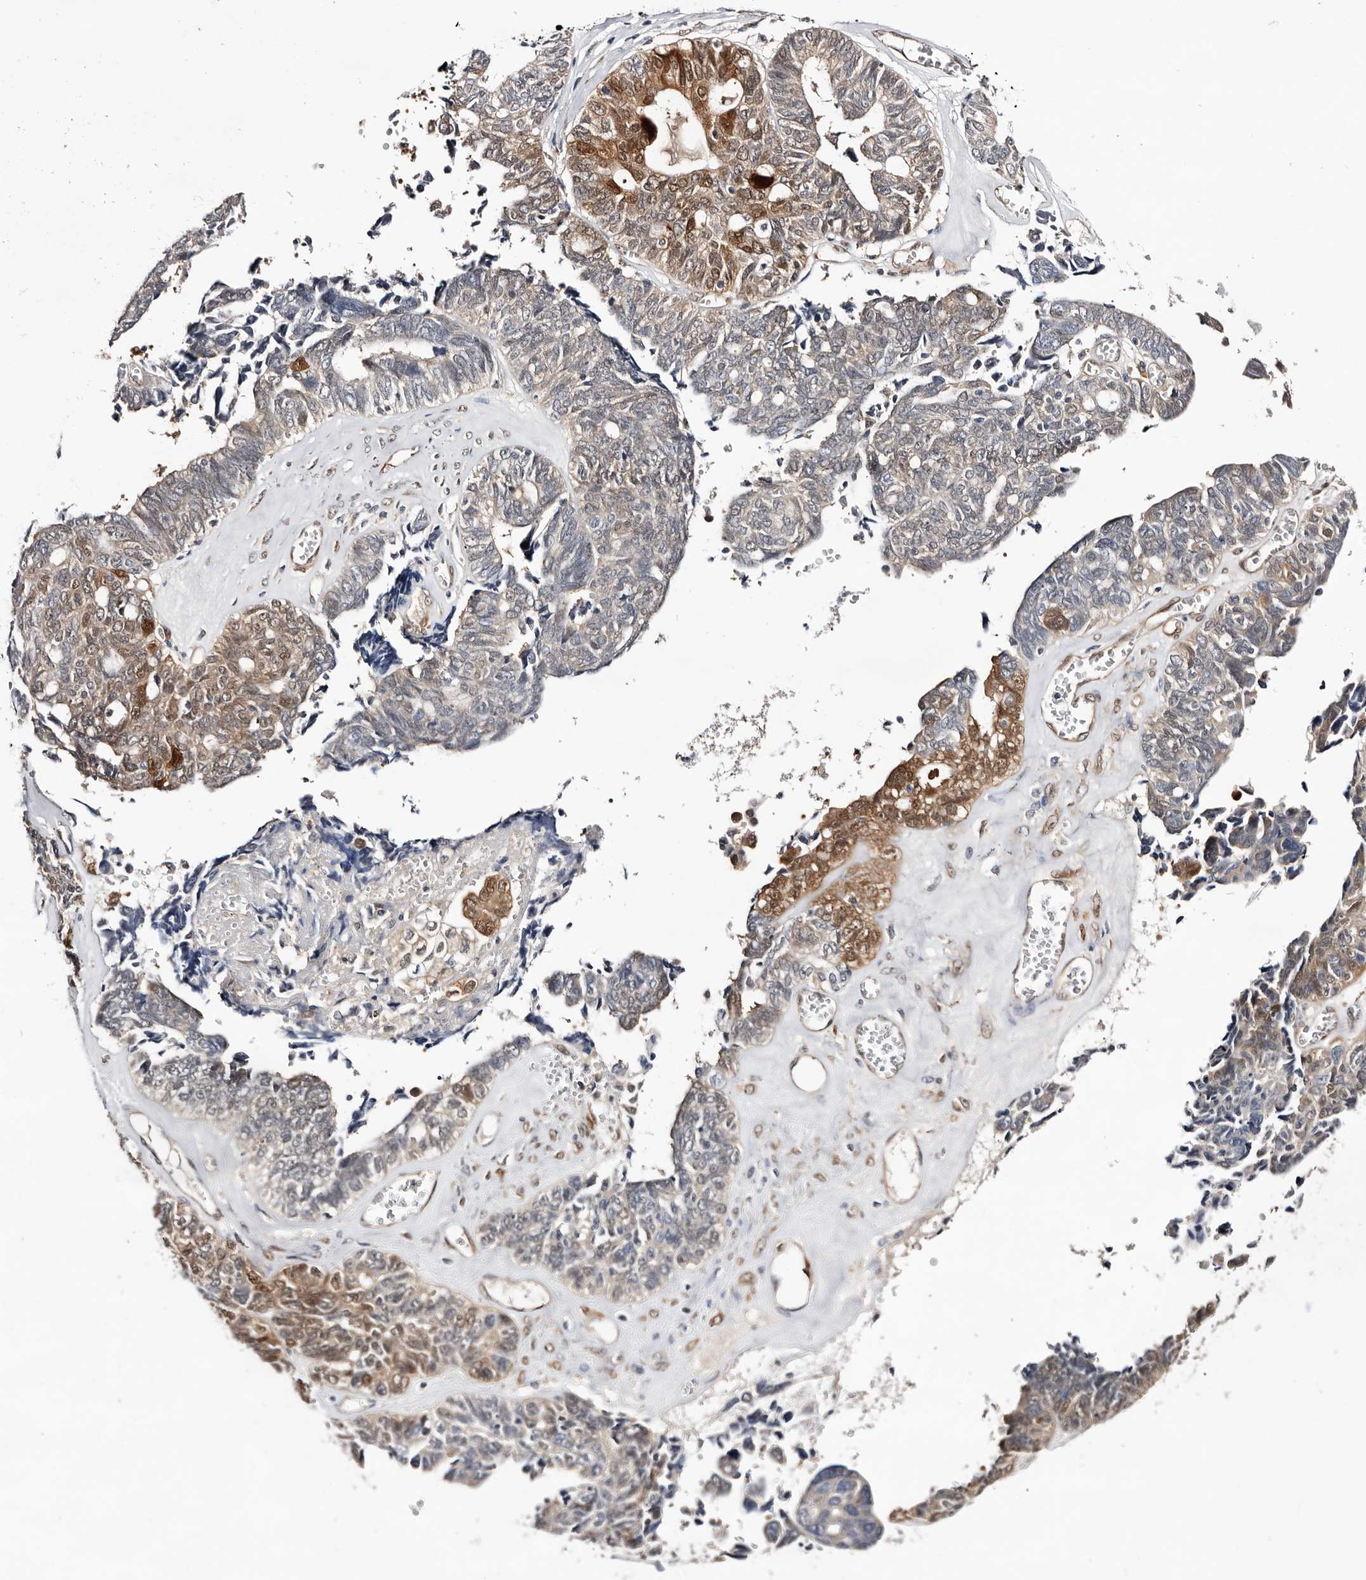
{"staining": {"intensity": "moderate", "quantity": "<25%", "location": "cytoplasmic/membranous"}, "tissue": "ovarian cancer", "cell_type": "Tumor cells", "image_type": "cancer", "snomed": [{"axis": "morphology", "description": "Cystadenocarcinoma, serous, NOS"}, {"axis": "topography", "description": "Ovary"}], "caption": "A high-resolution histopathology image shows immunohistochemistry staining of ovarian serous cystadenocarcinoma, which exhibits moderate cytoplasmic/membranous positivity in about <25% of tumor cells. (DAB (3,3'-diaminobenzidine) IHC with brightfield microscopy, high magnification).", "gene": "TP53I3", "patient": {"sex": "female", "age": 79}}